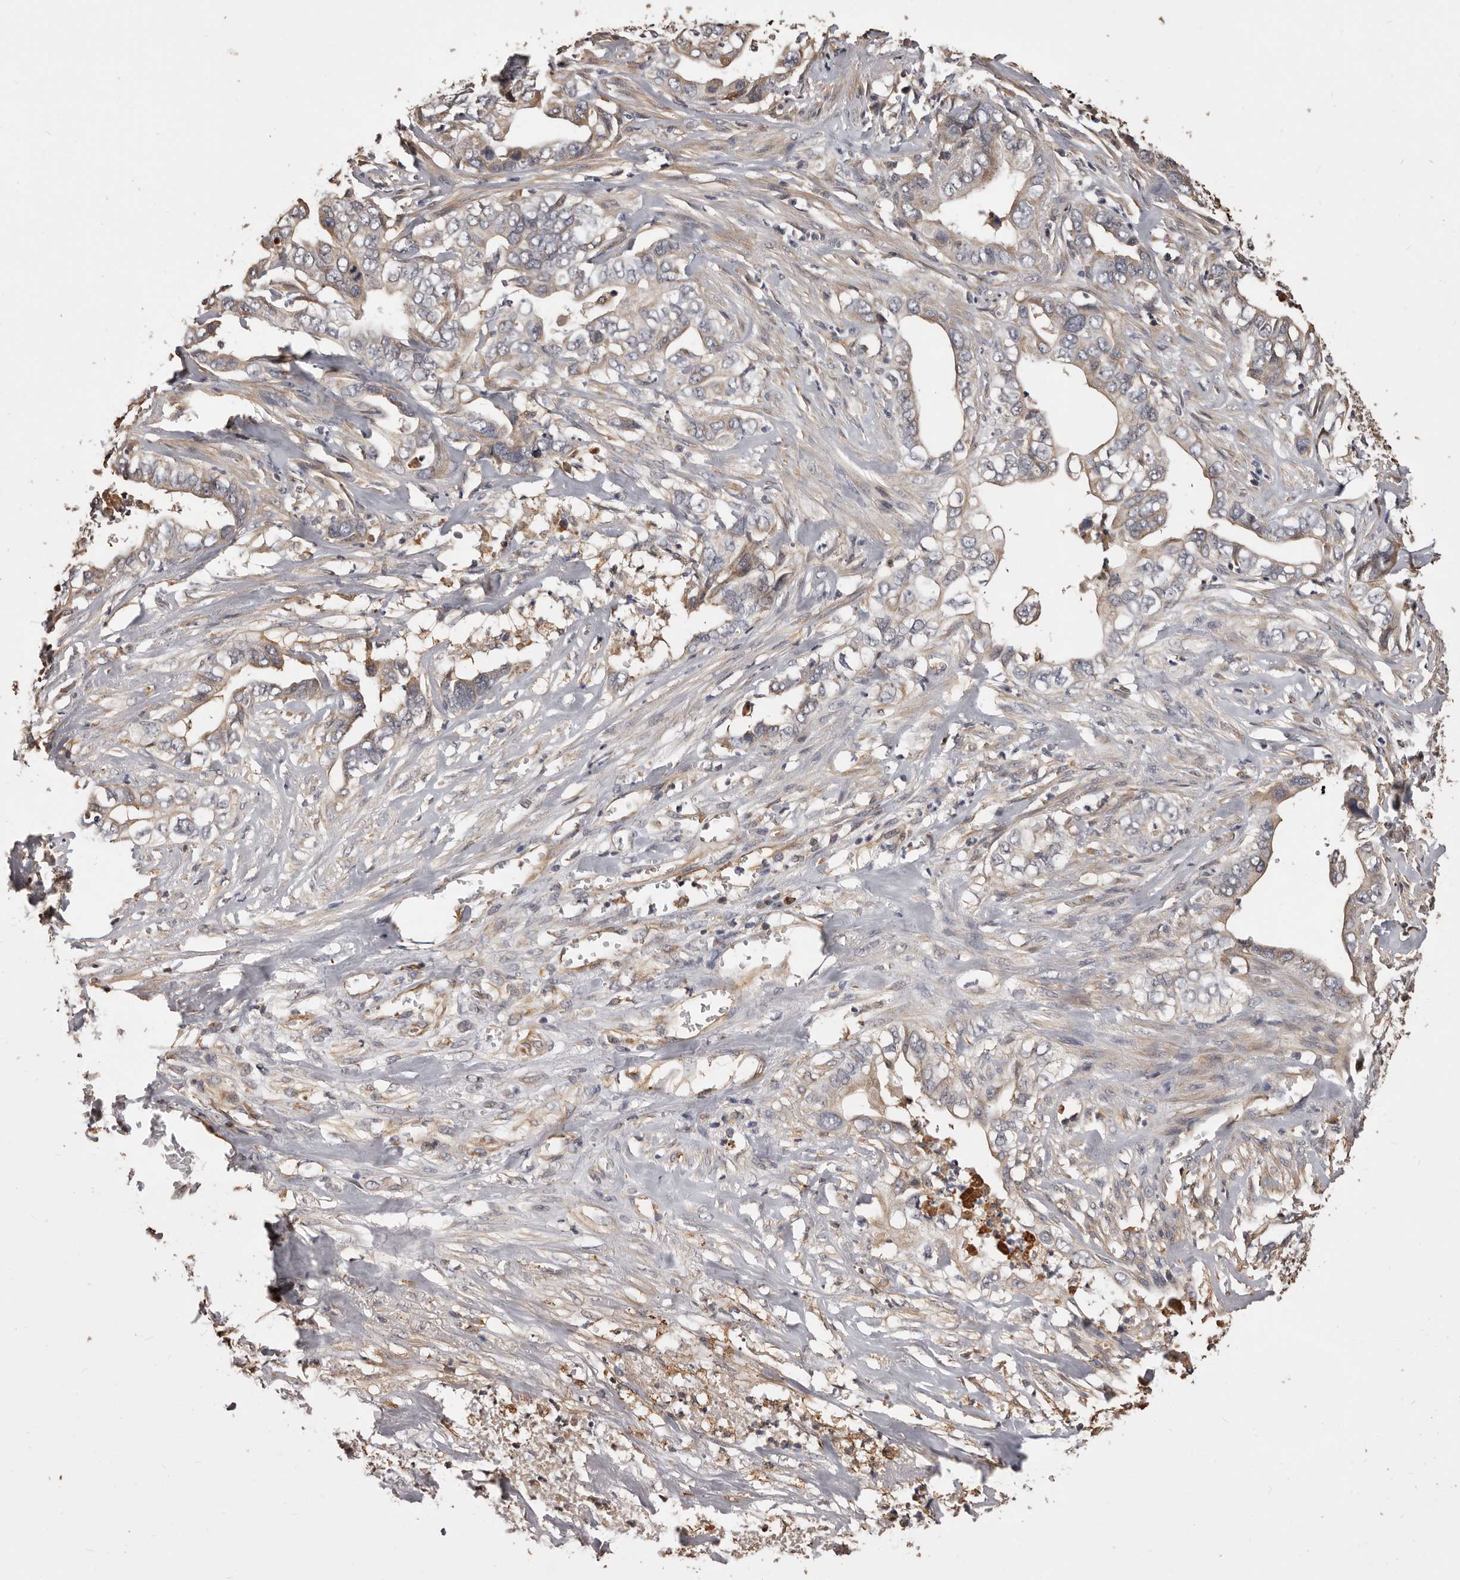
{"staining": {"intensity": "weak", "quantity": "<25%", "location": "cytoplasmic/membranous"}, "tissue": "liver cancer", "cell_type": "Tumor cells", "image_type": "cancer", "snomed": [{"axis": "morphology", "description": "Cholangiocarcinoma"}, {"axis": "topography", "description": "Liver"}], "caption": "The IHC histopathology image has no significant expression in tumor cells of liver cholangiocarcinoma tissue.", "gene": "ALPK1", "patient": {"sex": "female", "age": 79}}